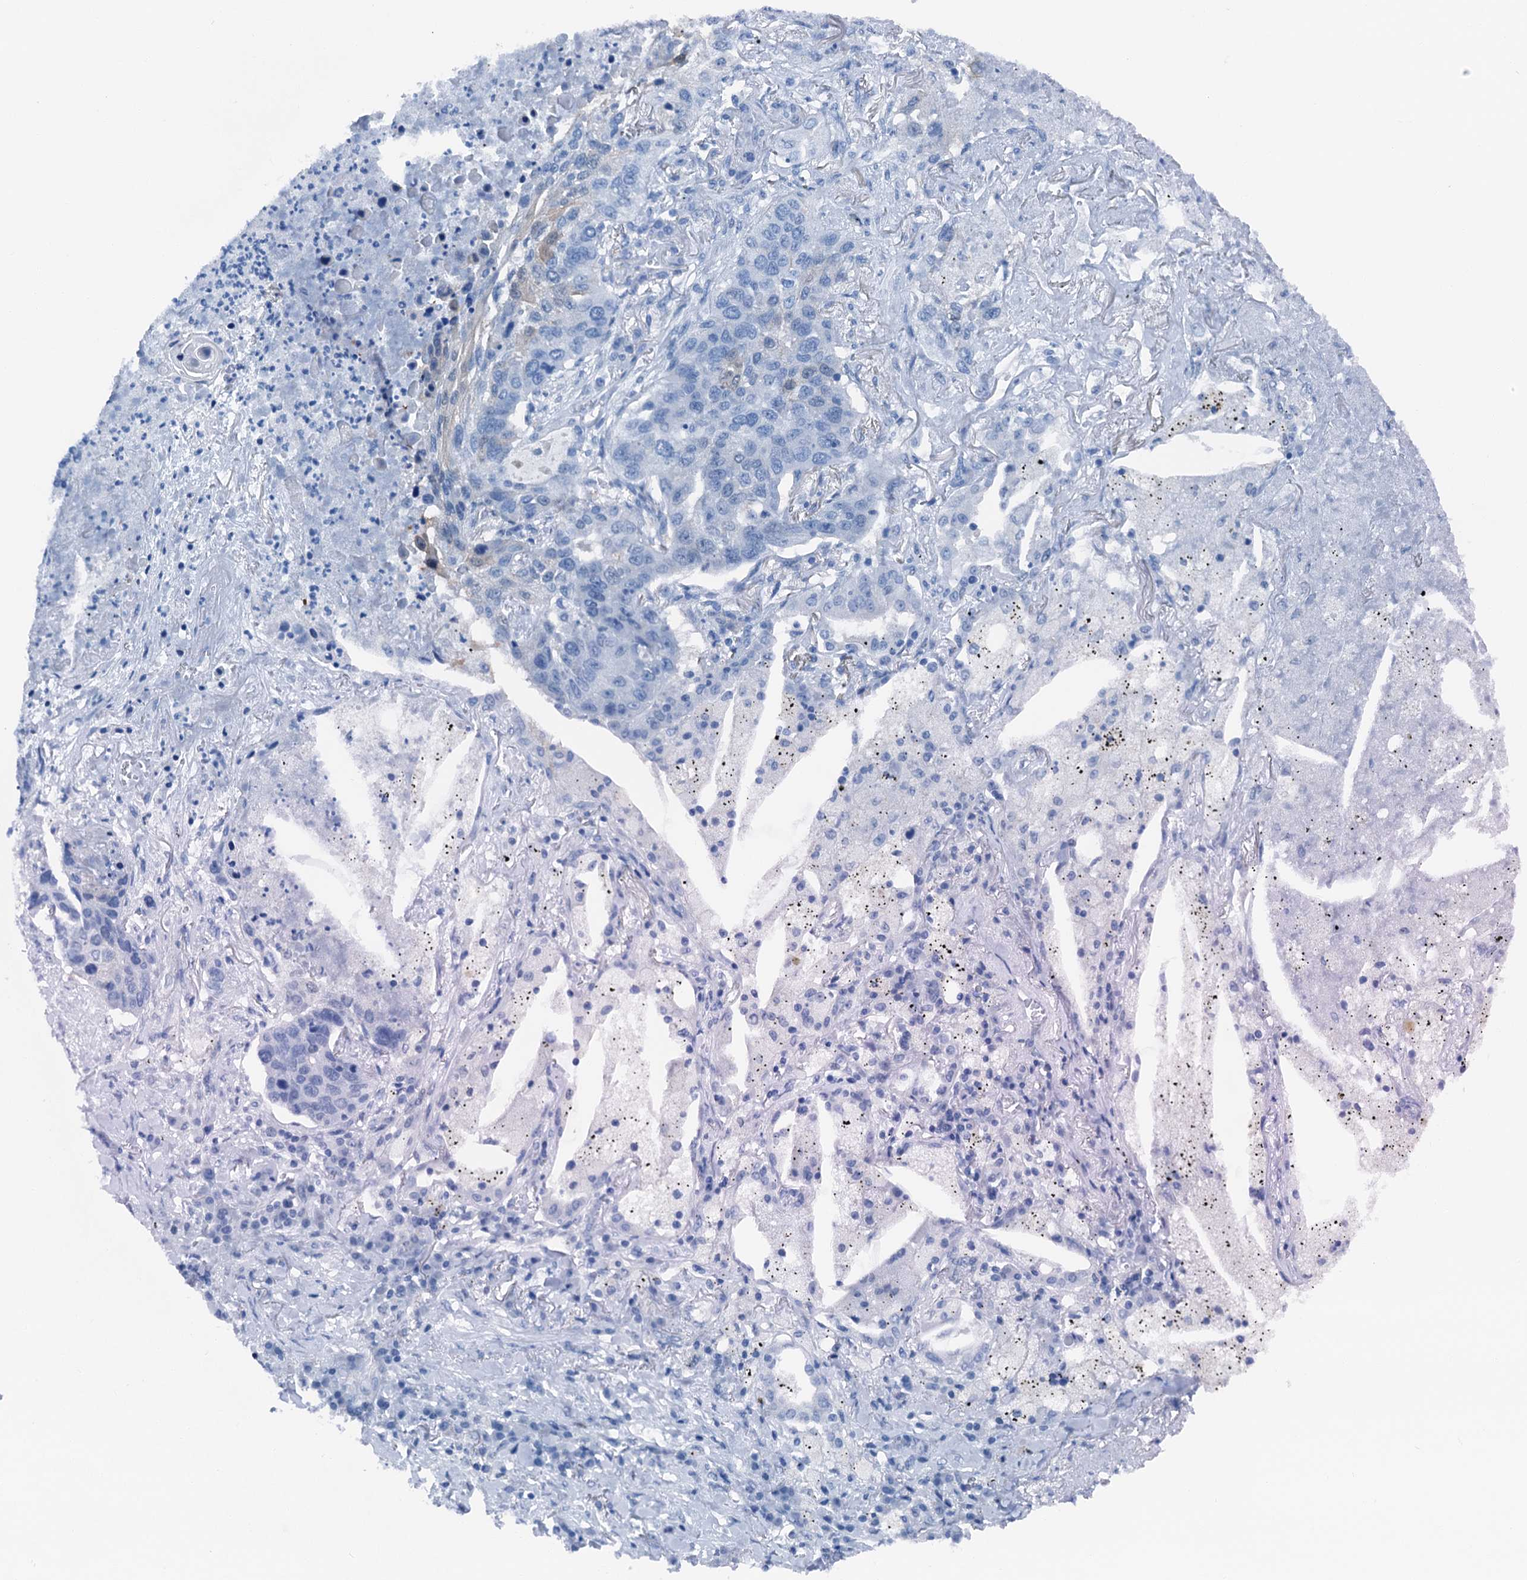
{"staining": {"intensity": "negative", "quantity": "none", "location": "none"}, "tissue": "lung cancer", "cell_type": "Tumor cells", "image_type": "cancer", "snomed": [{"axis": "morphology", "description": "Squamous cell carcinoma, NOS"}, {"axis": "topography", "description": "Lung"}], "caption": "Protein analysis of lung cancer reveals no significant positivity in tumor cells. (DAB immunohistochemistry, high magnification).", "gene": "CBLN3", "patient": {"sex": "female", "age": 63}}